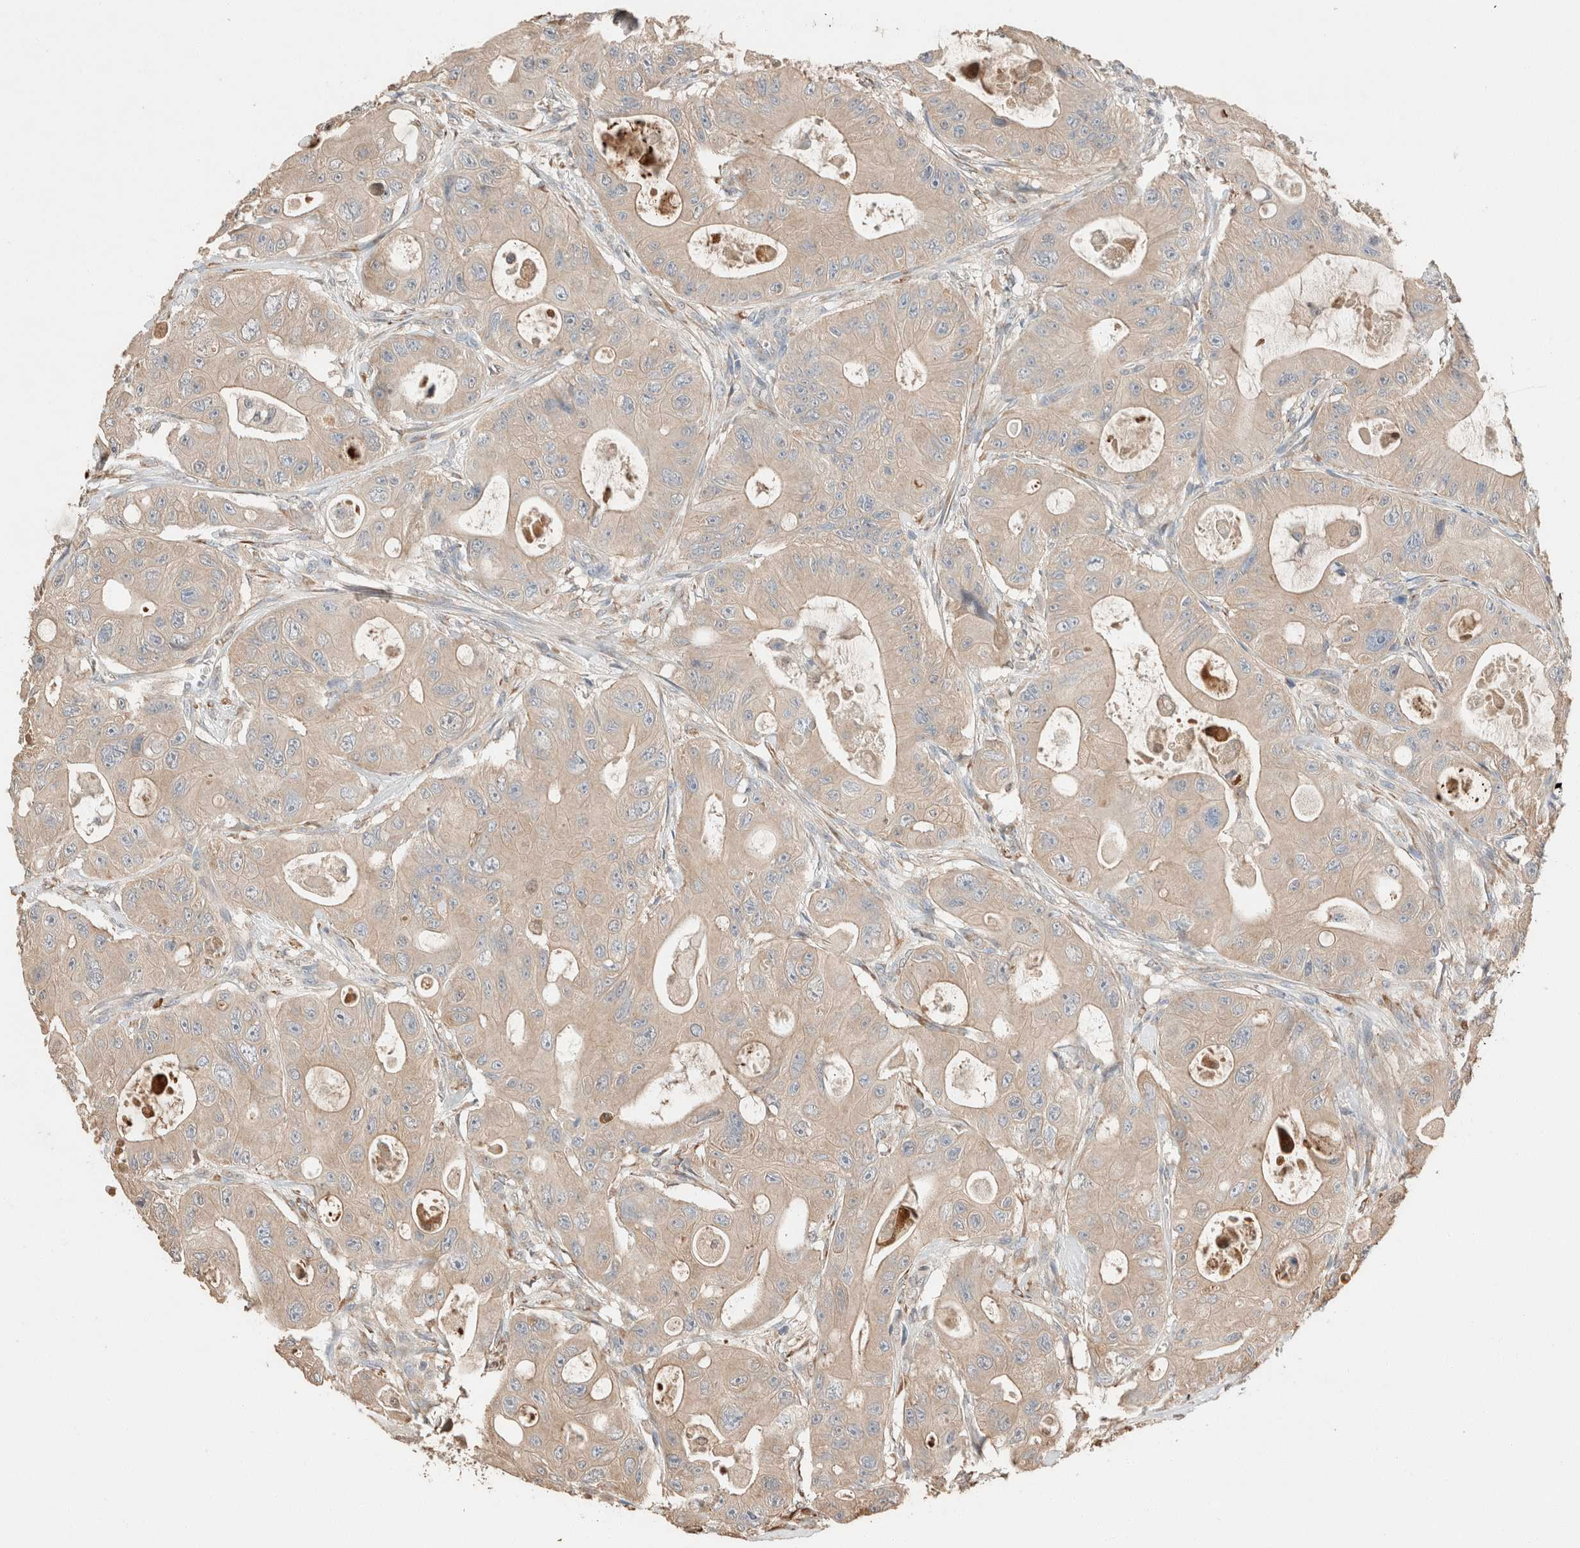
{"staining": {"intensity": "weak", "quantity": ">75%", "location": "cytoplasmic/membranous"}, "tissue": "colorectal cancer", "cell_type": "Tumor cells", "image_type": "cancer", "snomed": [{"axis": "morphology", "description": "Adenocarcinoma, NOS"}, {"axis": "topography", "description": "Colon"}], "caption": "Immunohistochemical staining of colorectal cancer (adenocarcinoma) reveals low levels of weak cytoplasmic/membranous positivity in about >75% of tumor cells.", "gene": "TUBD1", "patient": {"sex": "female", "age": 46}}